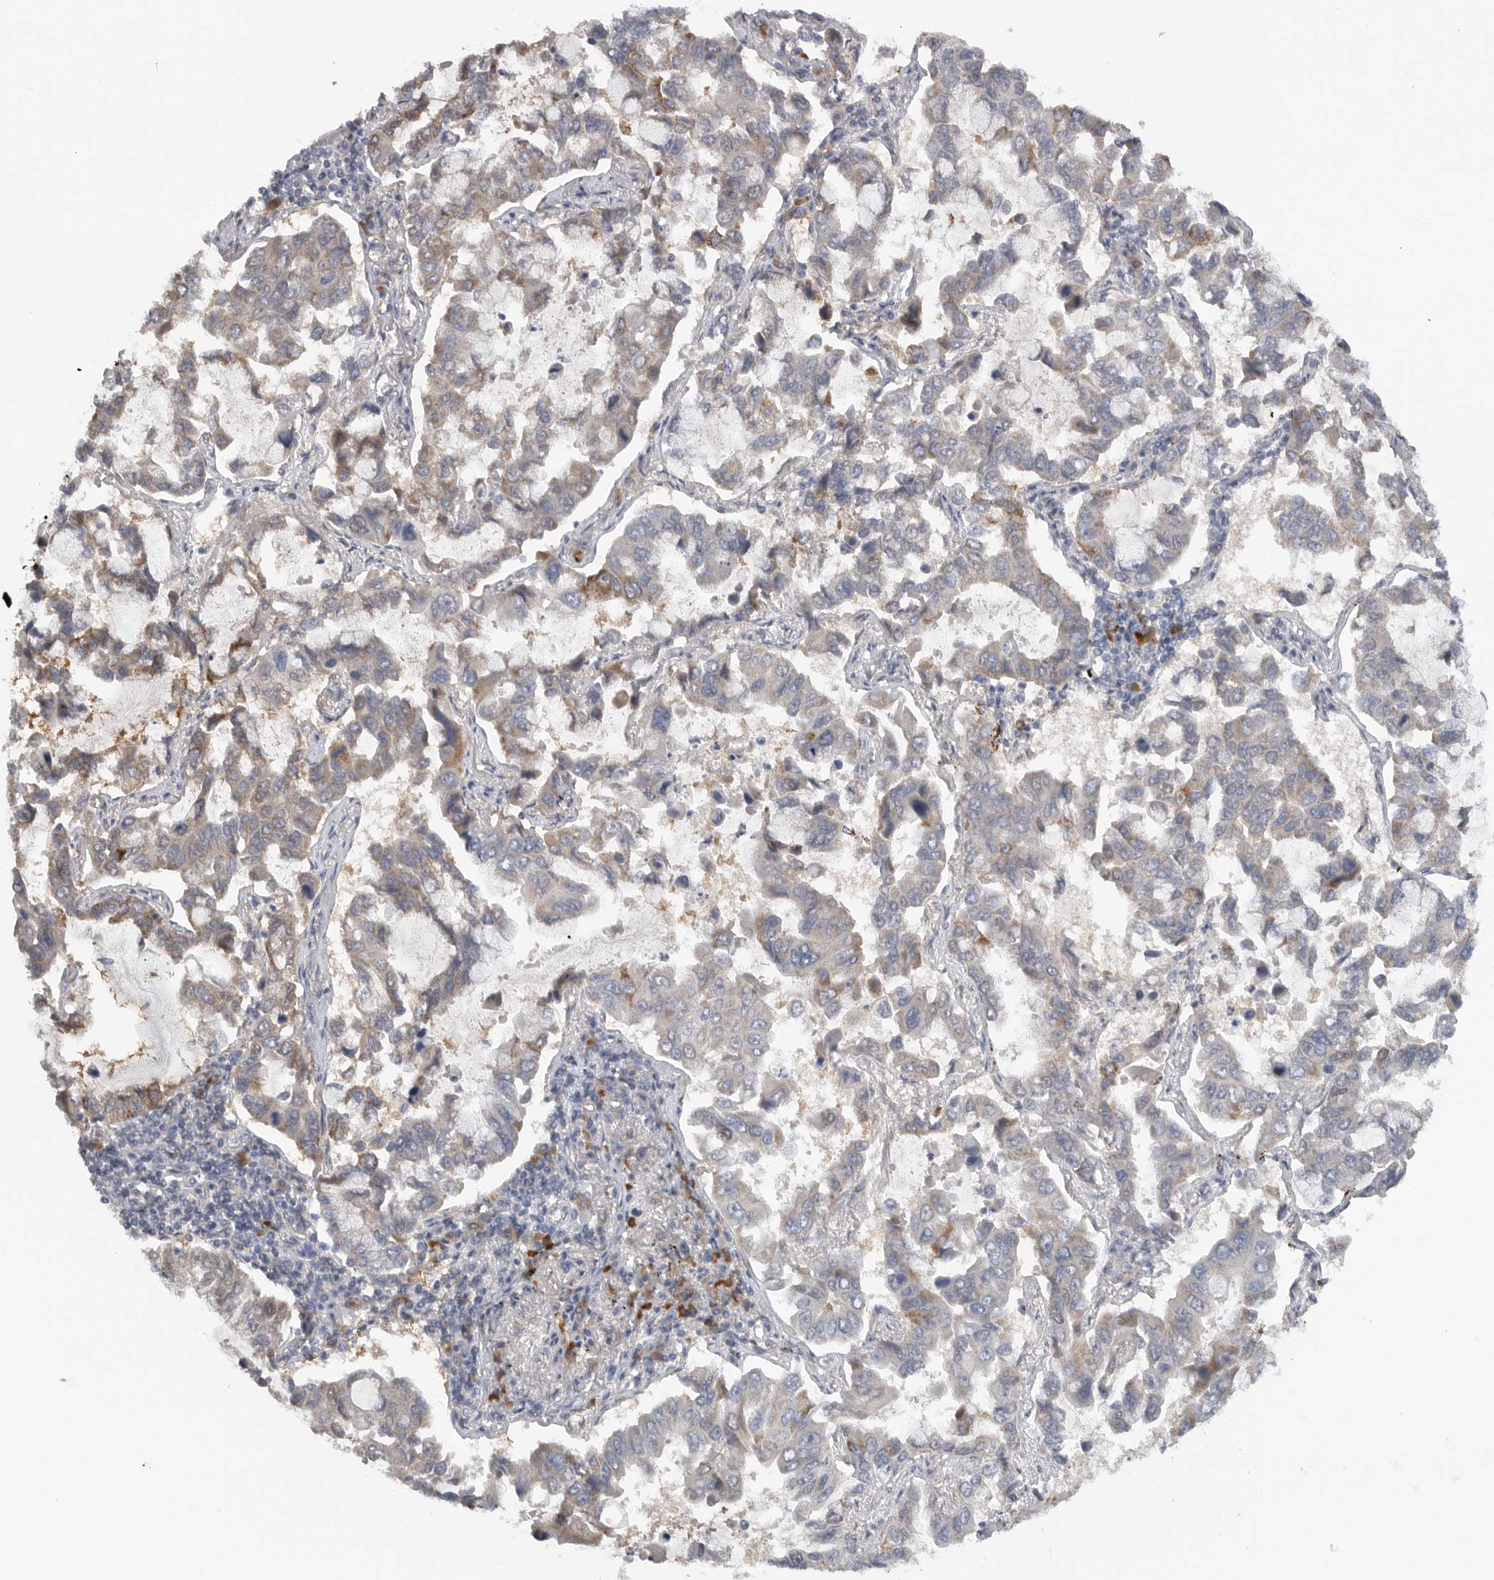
{"staining": {"intensity": "moderate", "quantity": "<25%", "location": "cytoplasmic/membranous"}, "tissue": "lung cancer", "cell_type": "Tumor cells", "image_type": "cancer", "snomed": [{"axis": "morphology", "description": "Adenocarcinoma, NOS"}, {"axis": "topography", "description": "Lung"}], "caption": "A photomicrograph of human lung cancer (adenocarcinoma) stained for a protein exhibits moderate cytoplasmic/membranous brown staining in tumor cells.", "gene": "DYRK2", "patient": {"sex": "male", "age": 64}}